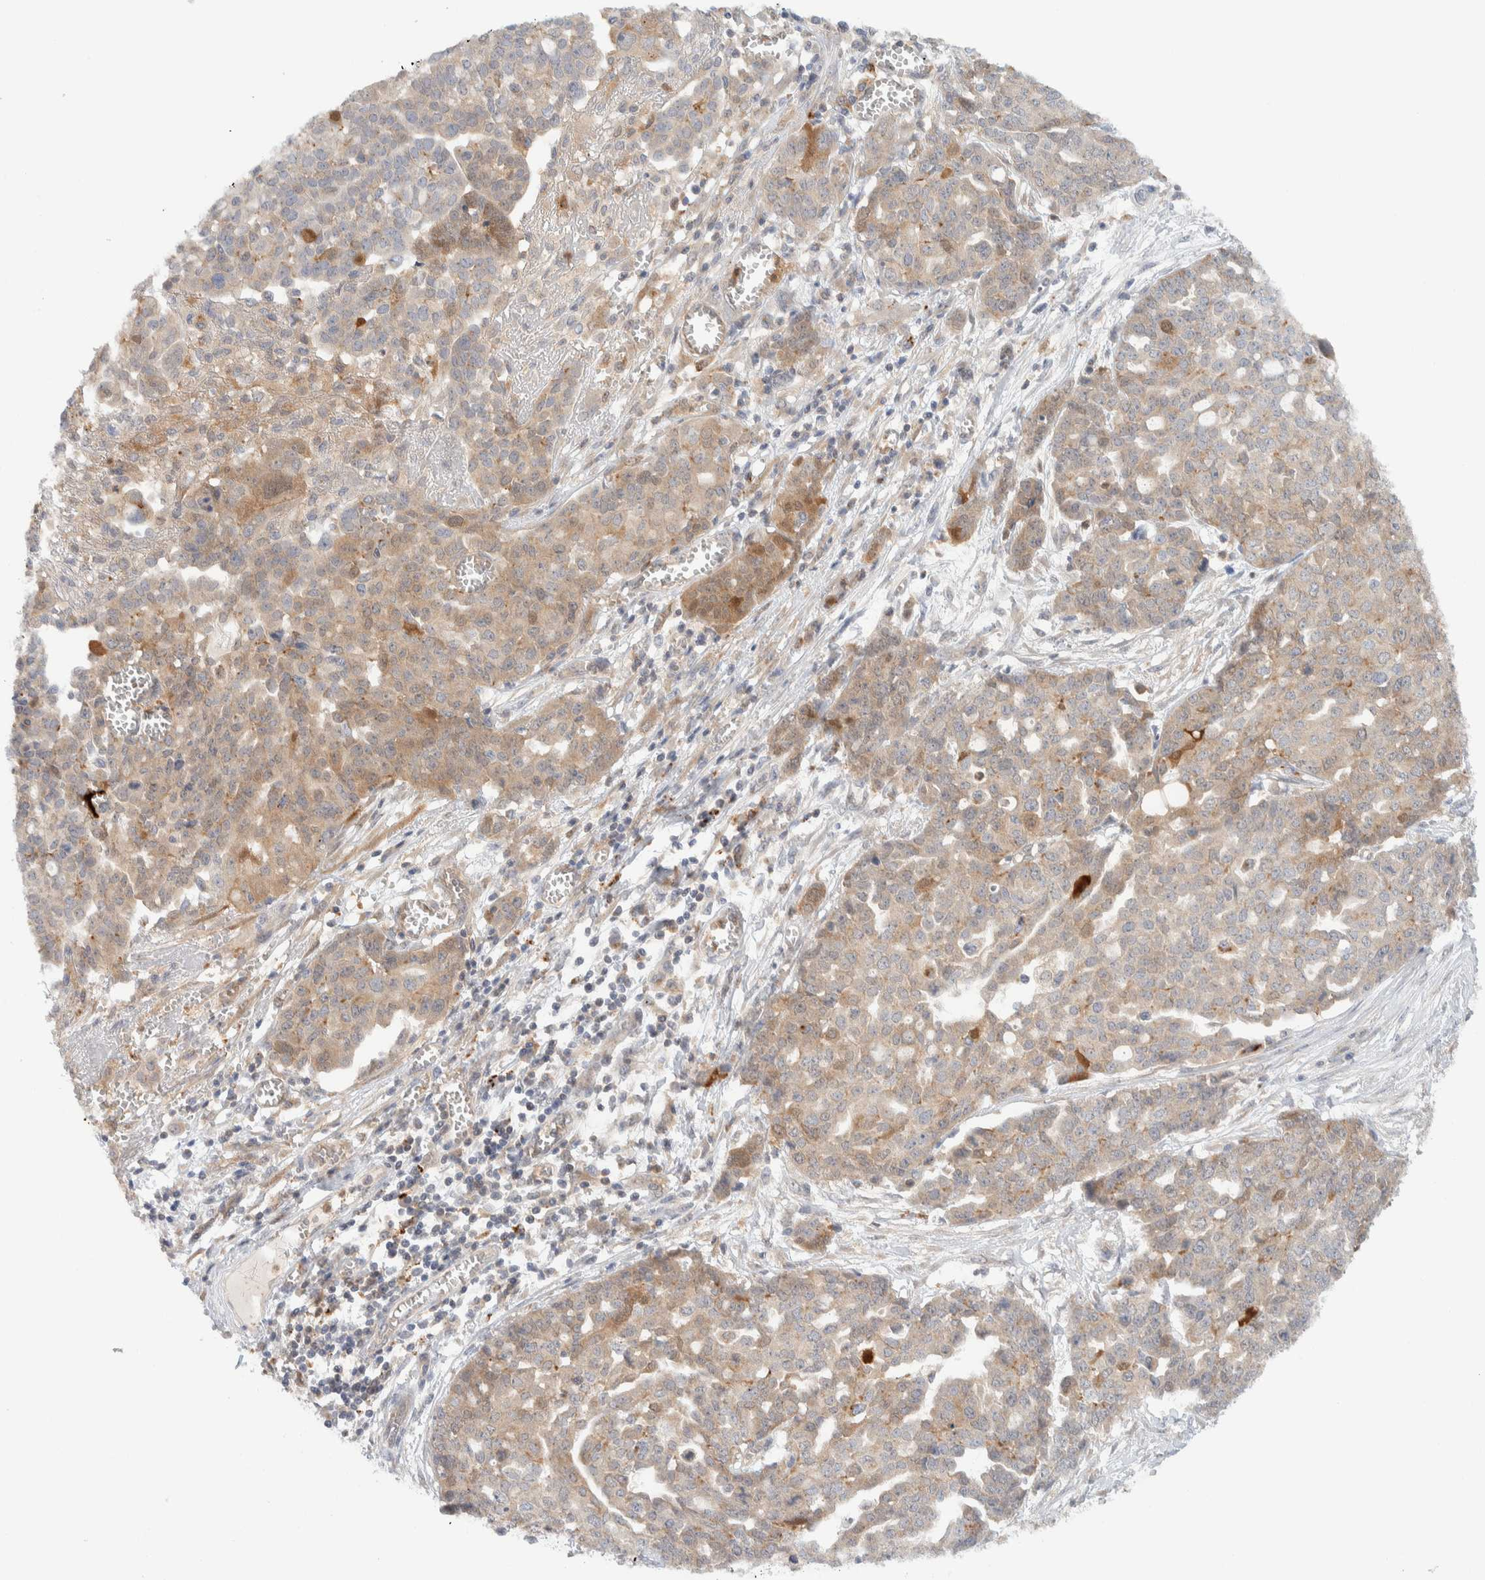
{"staining": {"intensity": "moderate", "quantity": "25%-75%", "location": "cytoplasmic/membranous"}, "tissue": "ovarian cancer", "cell_type": "Tumor cells", "image_type": "cancer", "snomed": [{"axis": "morphology", "description": "Cystadenocarcinoma, serous, NOS"}, {"axis": "topography", "description": "Soft tissue"}, {"axis": "topography", "description": "Ovary"}], "caption": "Tumor cells reveal medium levels of moderate cytoplasmic/membranous expression in about 25%-75% of cells in human ovarian cancer. The protein of interest is stained brown, and the nuclei are stained in blue (DAB (3,3'-diaminobenzidine) IHC with brightfield microscopy, high magnification).", "gene": "GCLM", "patient": {"sex": "female", "age": 57}}